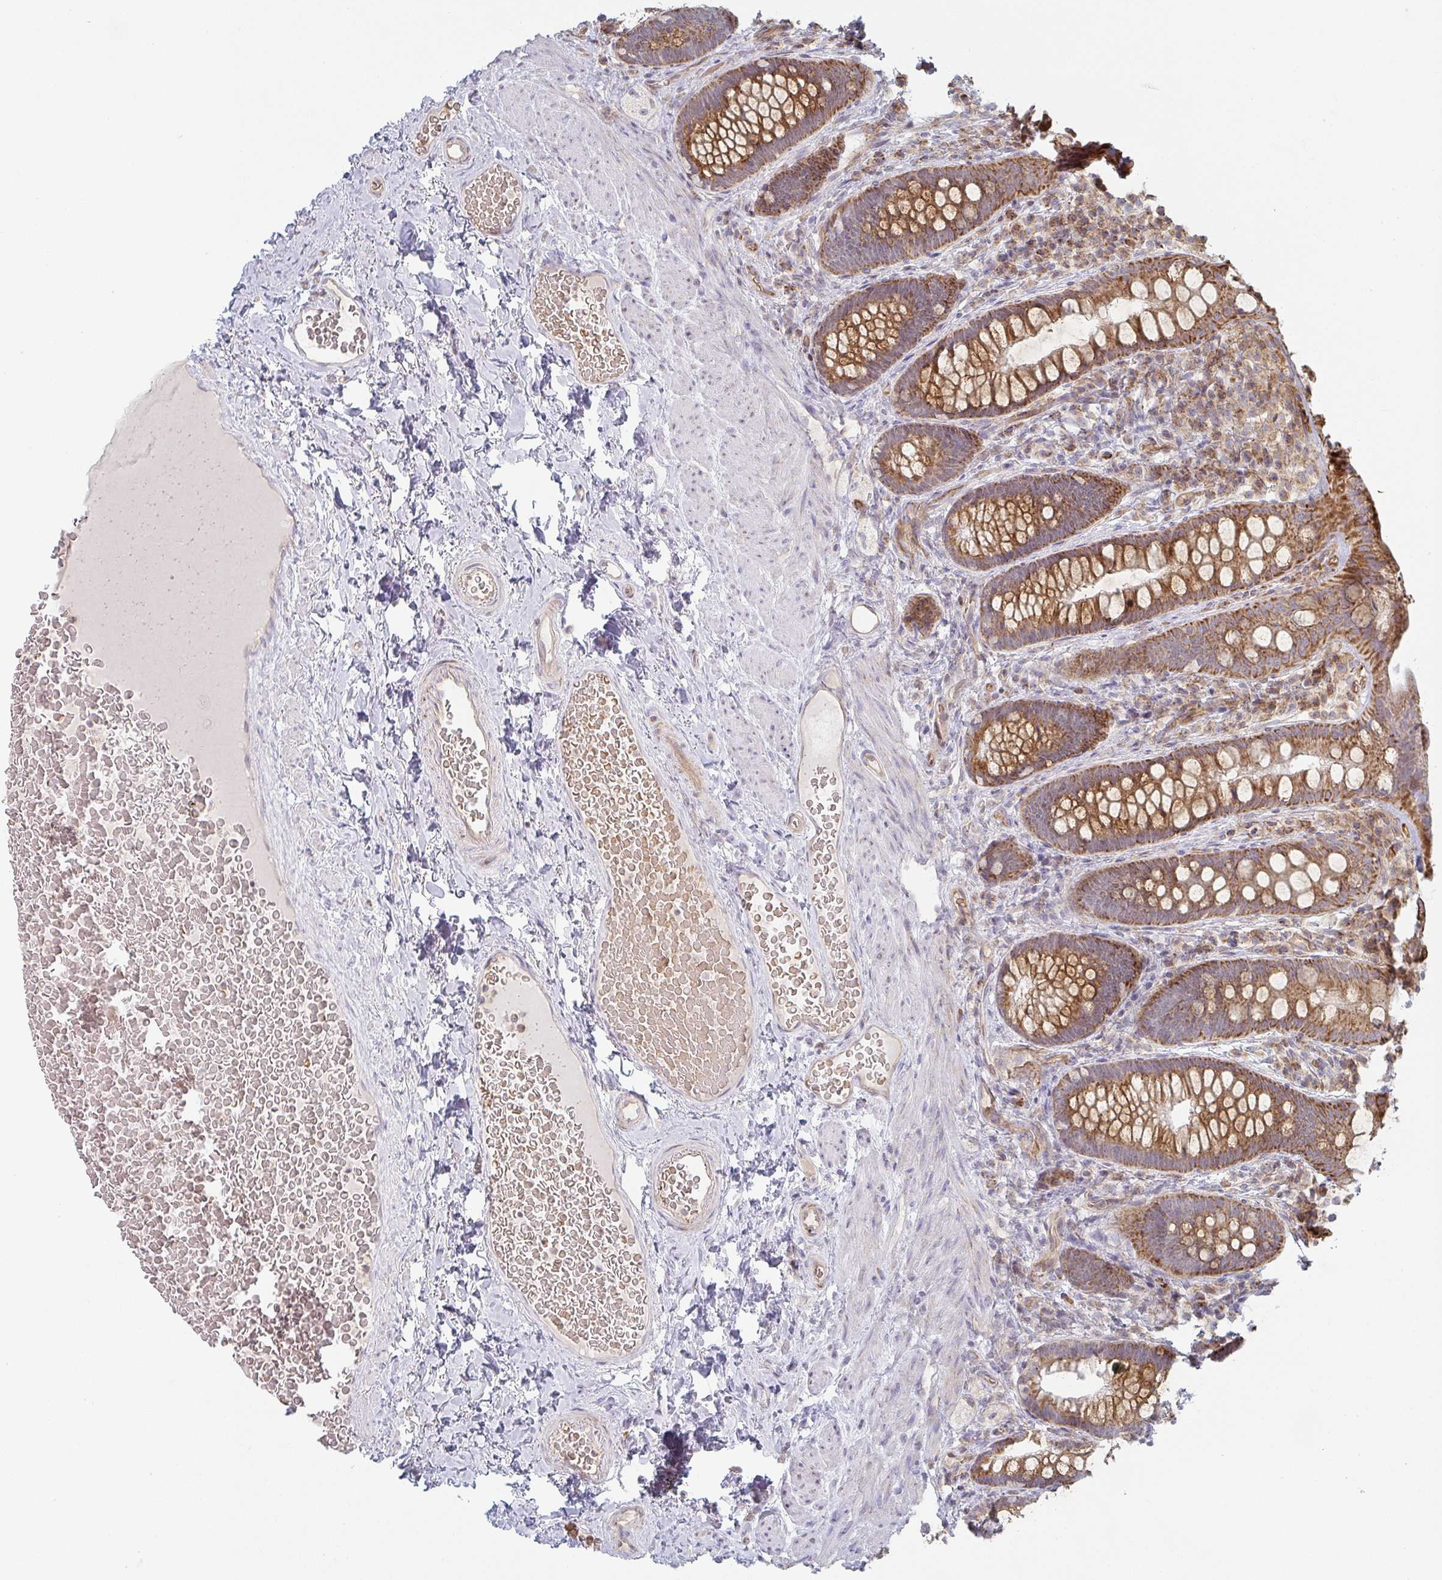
{"staining": {"intensity": "strong", "quantity": ">75%", "location": "cytoplasmic/membranous"}, "tissue": "rectum", "cell_type": "Glandular cells", "image_type": "normal", "snomed": [{"axis": "morphology", "description": "Normal tissue, NOS"}, {"axis": "topography", "description": "Rectum"}], "caption": "High-power microscopy captured an IHC image of normal rectum, revealing strong cytoplasmic/membranous positivity in about >75% of glandular cells.", "gene": "ZNF526", "patient": {"sex": "female", "age": 69}}